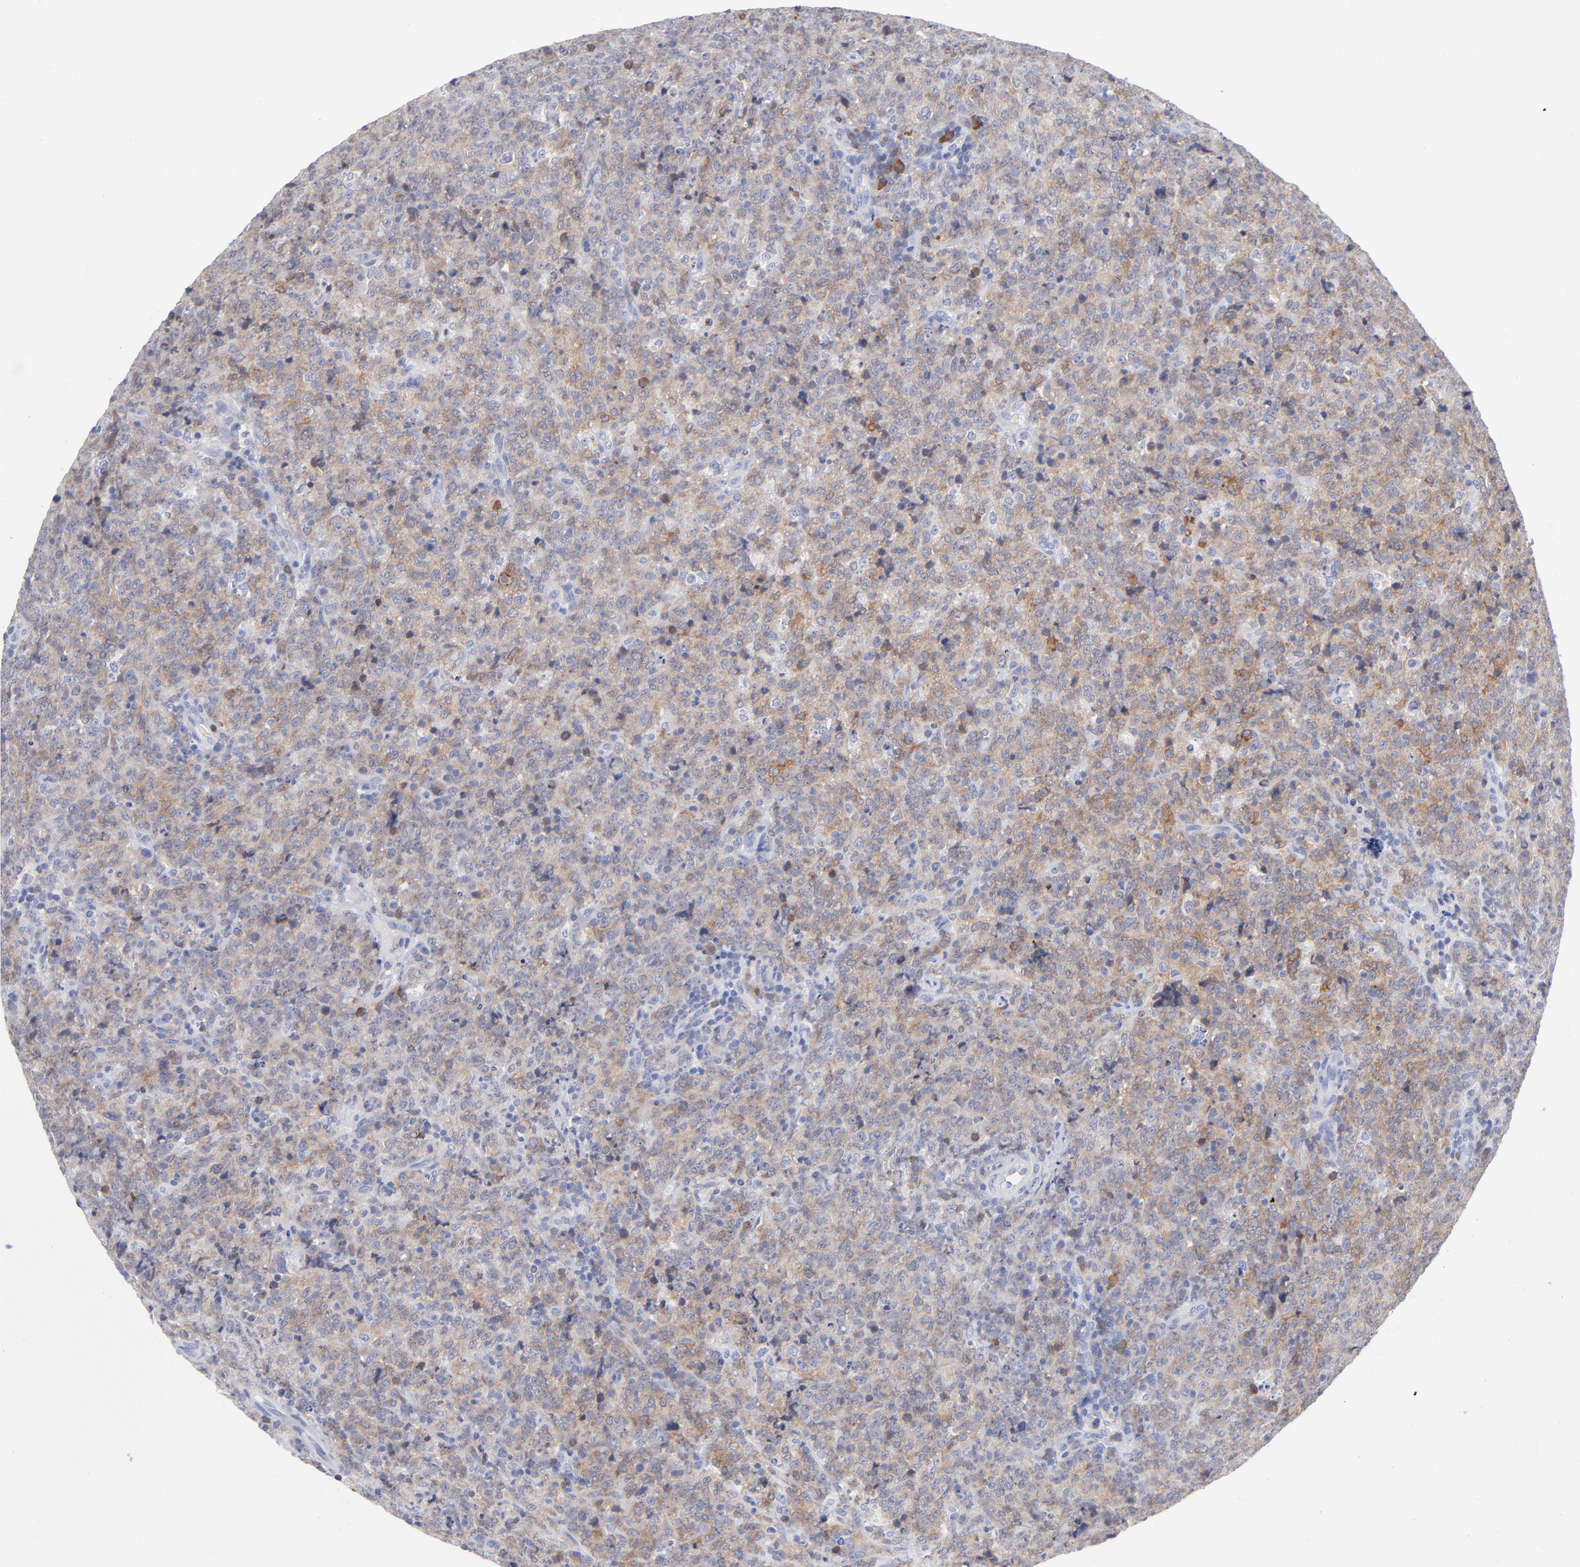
{"staining": {"intensity": "moderate", "quantity": "25%-75%", "location": "cytoplasmic/membranous"}, "tissue": "lymphoma", "cell_type": "Tumor cells", "image_type": "cancer", "snomed": [{"axis": "morphology", "description": "Malignant lymphoma, non-Hodgkin's type, High grade"}, {"axis": "topography", "description": "Tonsil"}], "caption": "High-grade malignant lymphoma, non-Hodgkin's type tissue shows moderate cytoplasmic/membranous expression in approximately 25%-75% of tumor cells", "gene": "LAT2", "patient": {"sex": "female", "age": 36}}